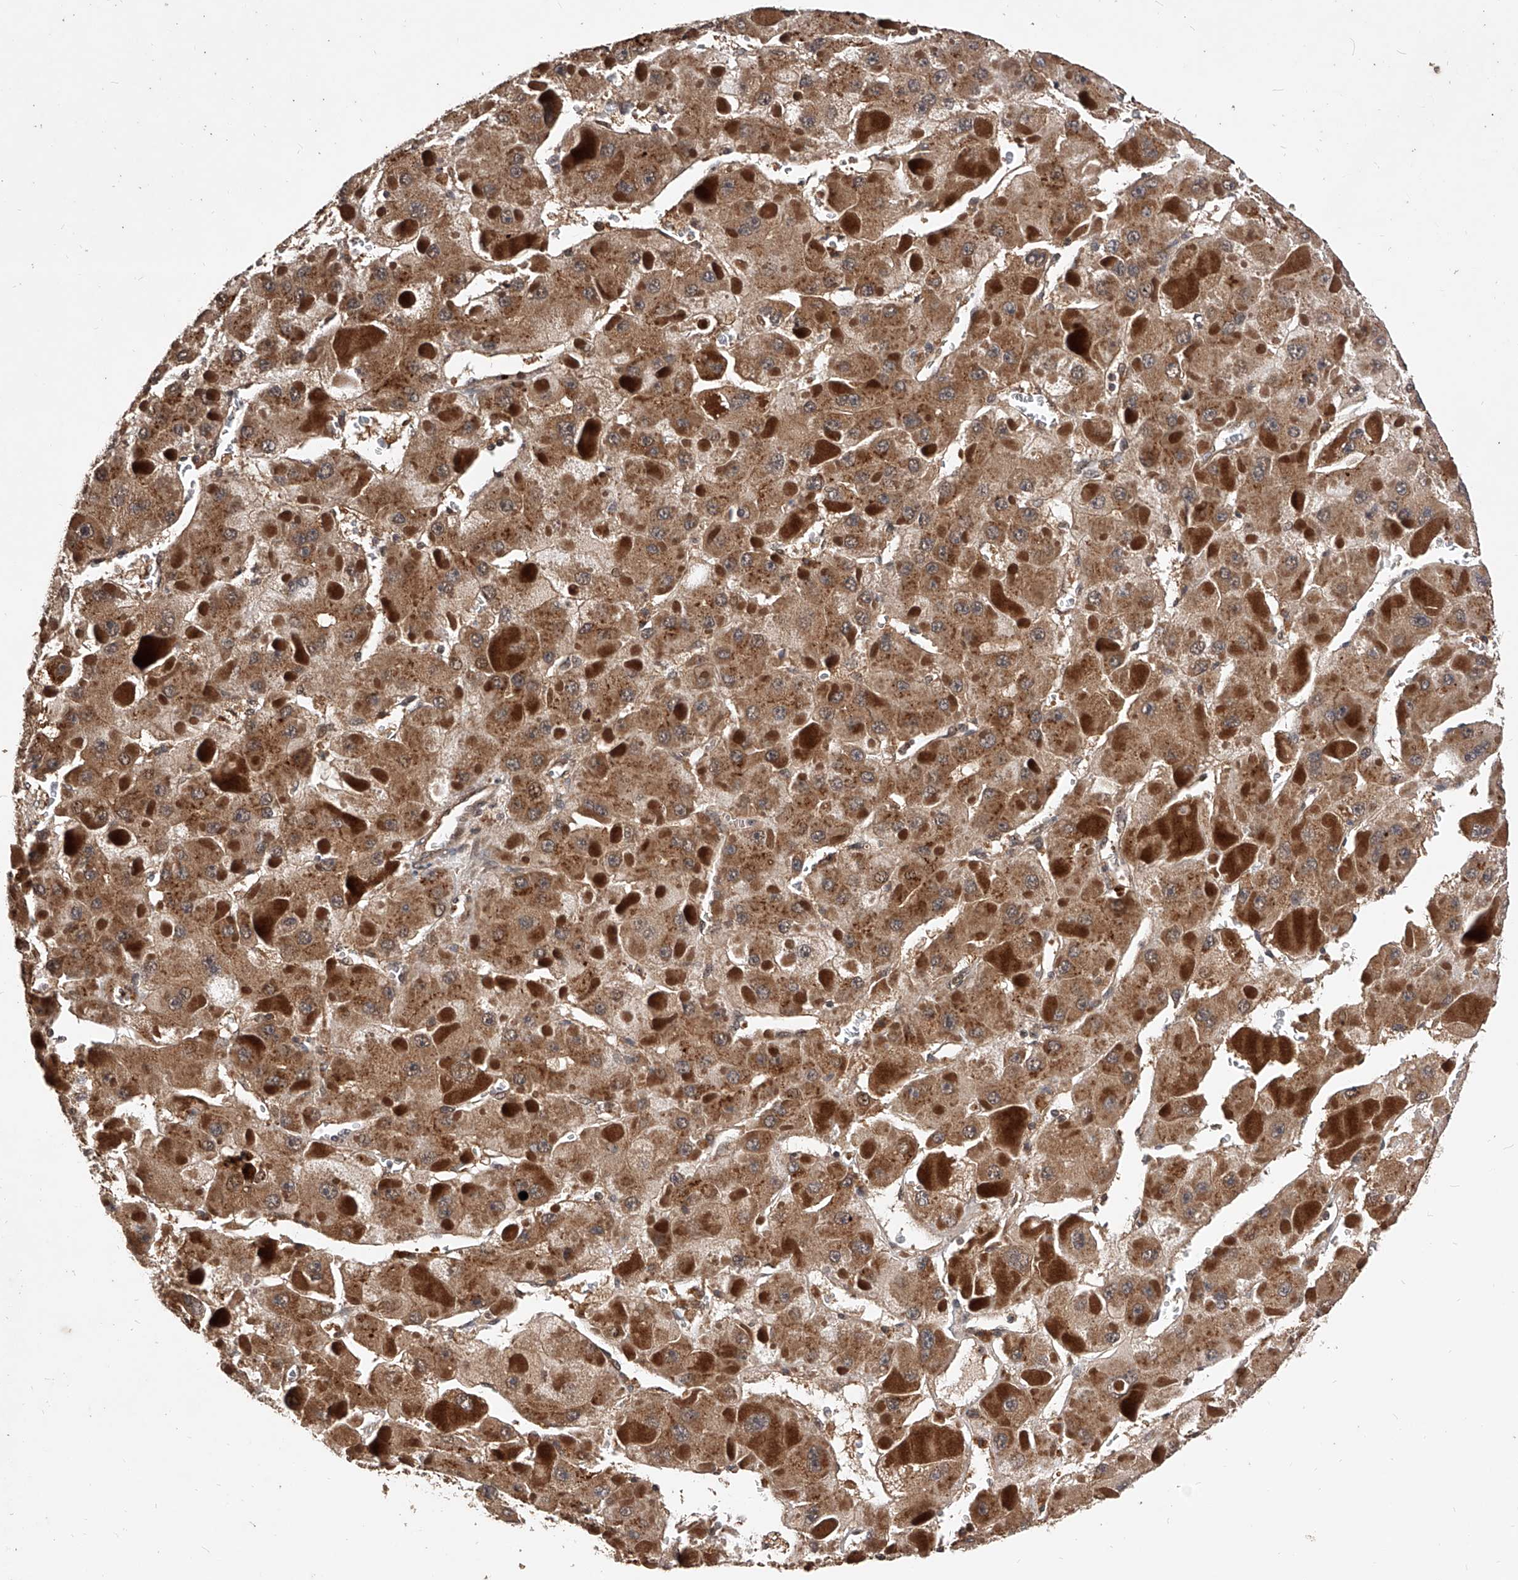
{"staining": {"intensity": "moderate", "quantity": ">75%", "location": "cytoplasmic/membranous"}, "tissue": "liver cancer", "cell_type": "Tumor cells", "image_type": "cancer", "snomed": [{"axis": "morphology", "description": "Carcinoma, Hepatocellular, NOS"}, {"axis": "topography", "description": "Liver"}], "caption": "The histopathology image reveals immunohistochemical staining of liver cancer (hepatocellular carcinoma). There is moderate cytoplasmic/membranous expression is present in about >75% of tumor cells. (DAB (3,3'-diaminobenzidine) IHC, brown staining for protein, blue staining for nuclei).", "gene": "CFAP410", "patient": {"sex": "female", "age": 73}}